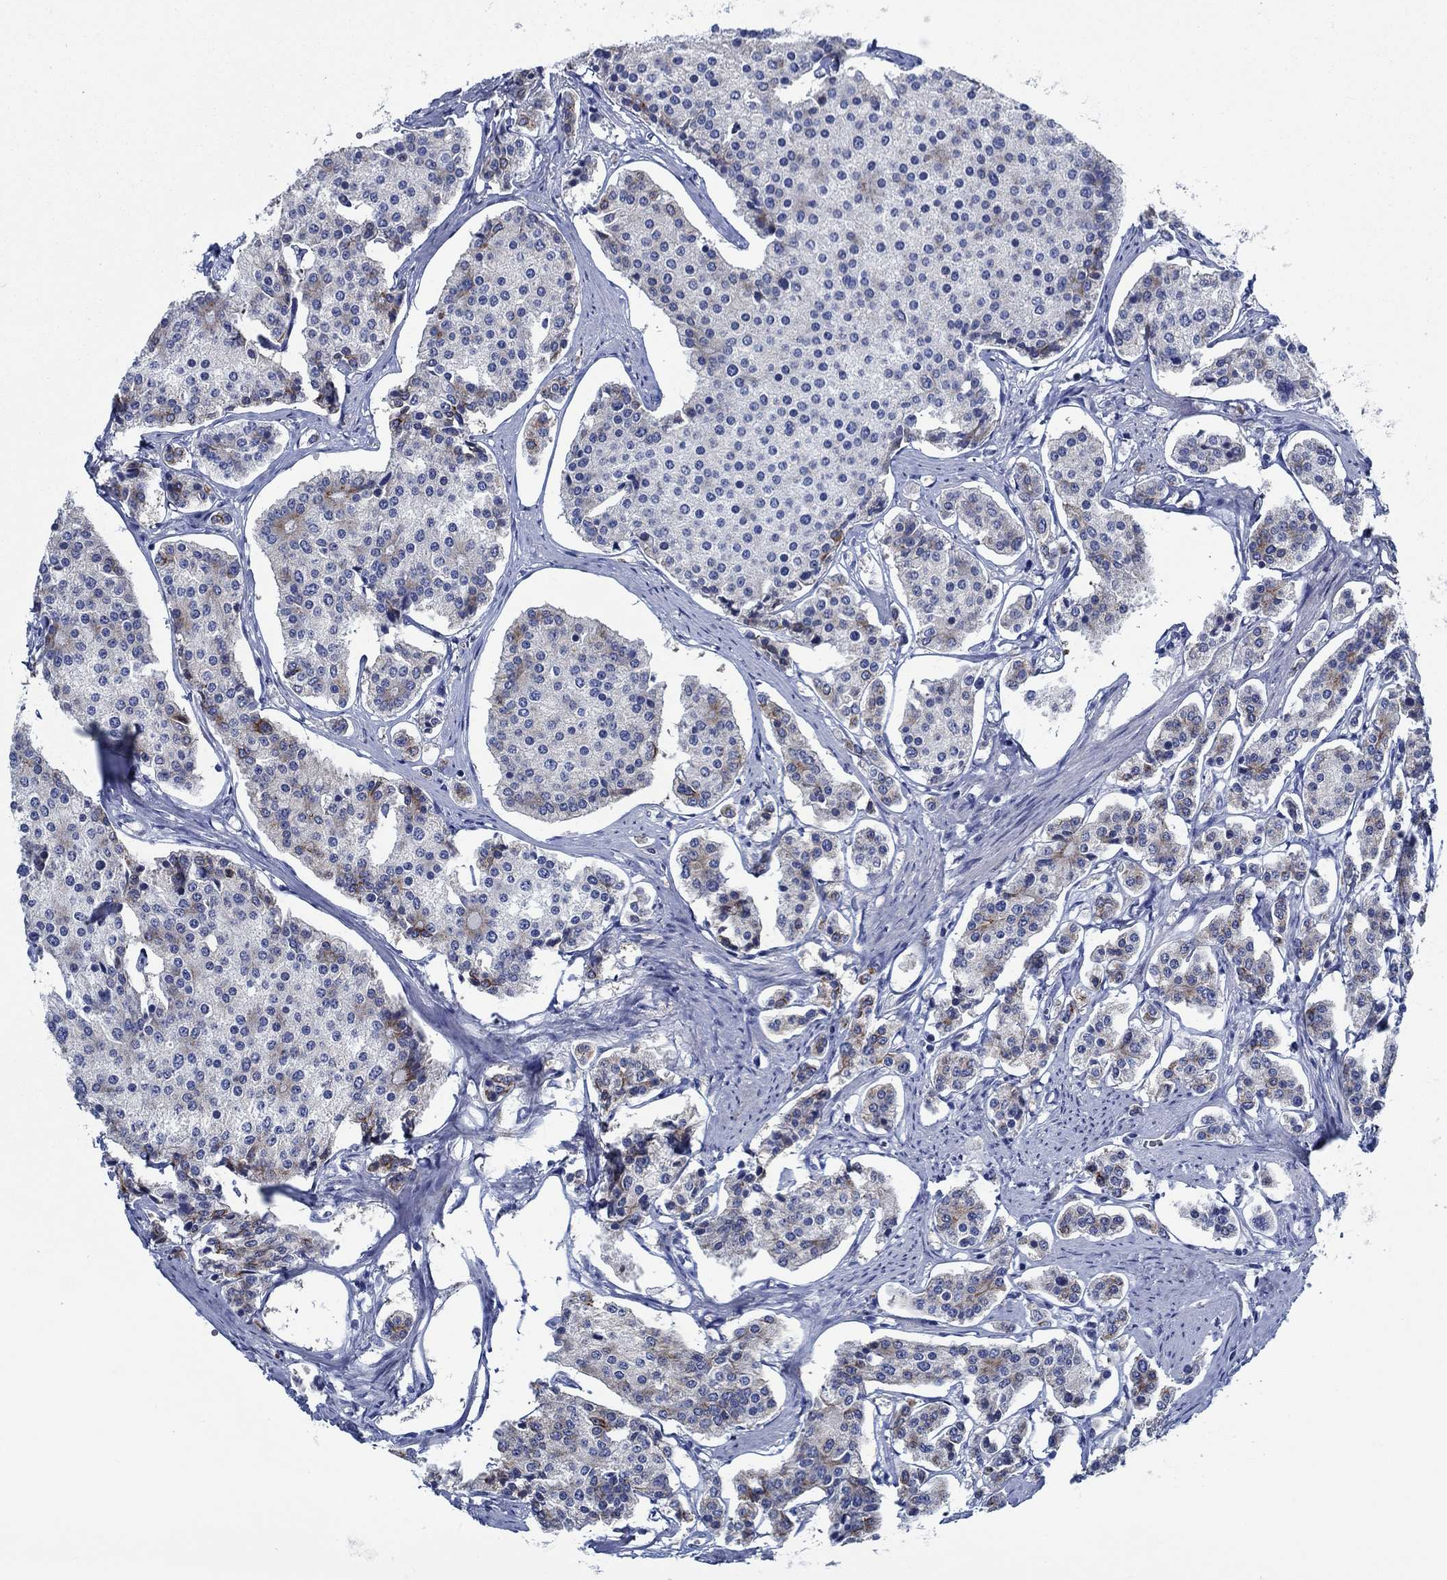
{"staining": {"intensity": "moderate", "quantity": "25%-75%", "location": "cytoplasmic/membranous"}, "tissue": "carcinoid", "cell_type": "Tumor cells", "image_type": "cancer", "snomed": [{"axis": "morphology", "description": "Carcinoid, malignant, NOS"}, {"axis": "topography", "description": "Small intestine"}], "caption": "Moderate cytoplasmic/membranous protein staining is appreciated in approximately 25%-75% of tumor cells in carcinoid. (Stains: DAB (3,3'-diaminobenzidine) in brown, nuclei in blue, Microscopy: brightfield microscopy at high magnification).", "gene": "SVEP1", "patient": {"sex": "female", "age": 65}}